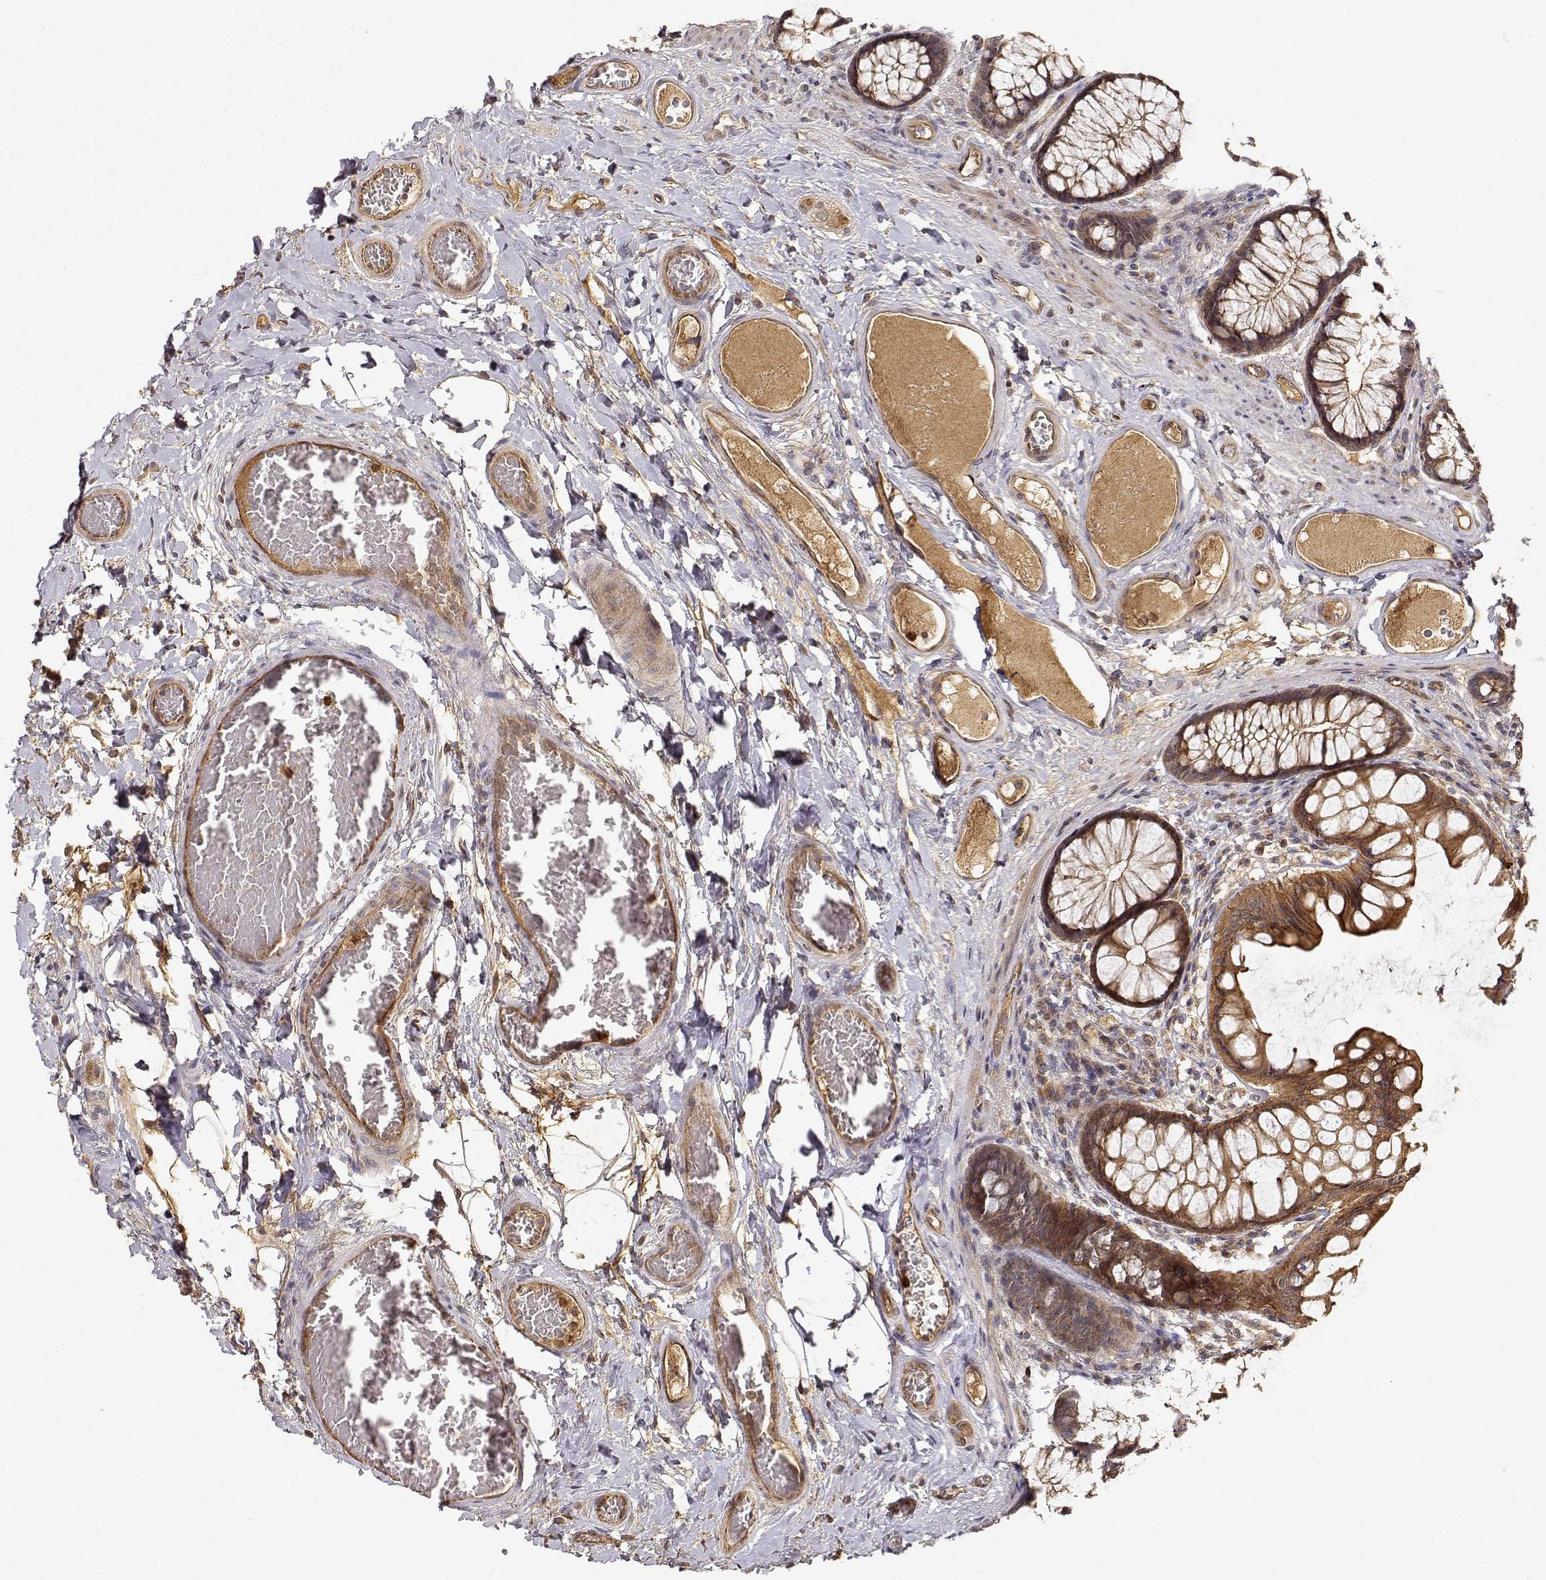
{"staining": {"intensity": "moderate", "quantity": ">75%", "location": "cytoplasmic/membranous"}, "tissue": "colon", "cell_type": "Endothelial cells", "image_type": "normal", "snomed": [{"axis": "morphology", "description": "Normal tissue, NOS"}, {"axis": "topography", "description": "Colon"}], "caption": "Approximately >75% of endothelial cells in benign colon reveal moderate cytoplasmic/membranous protein positivity as visualized by brown immunohistochemical staining.", "gene": "CDK5RAP2", "patient": {"sex": "female", "age": 65}}